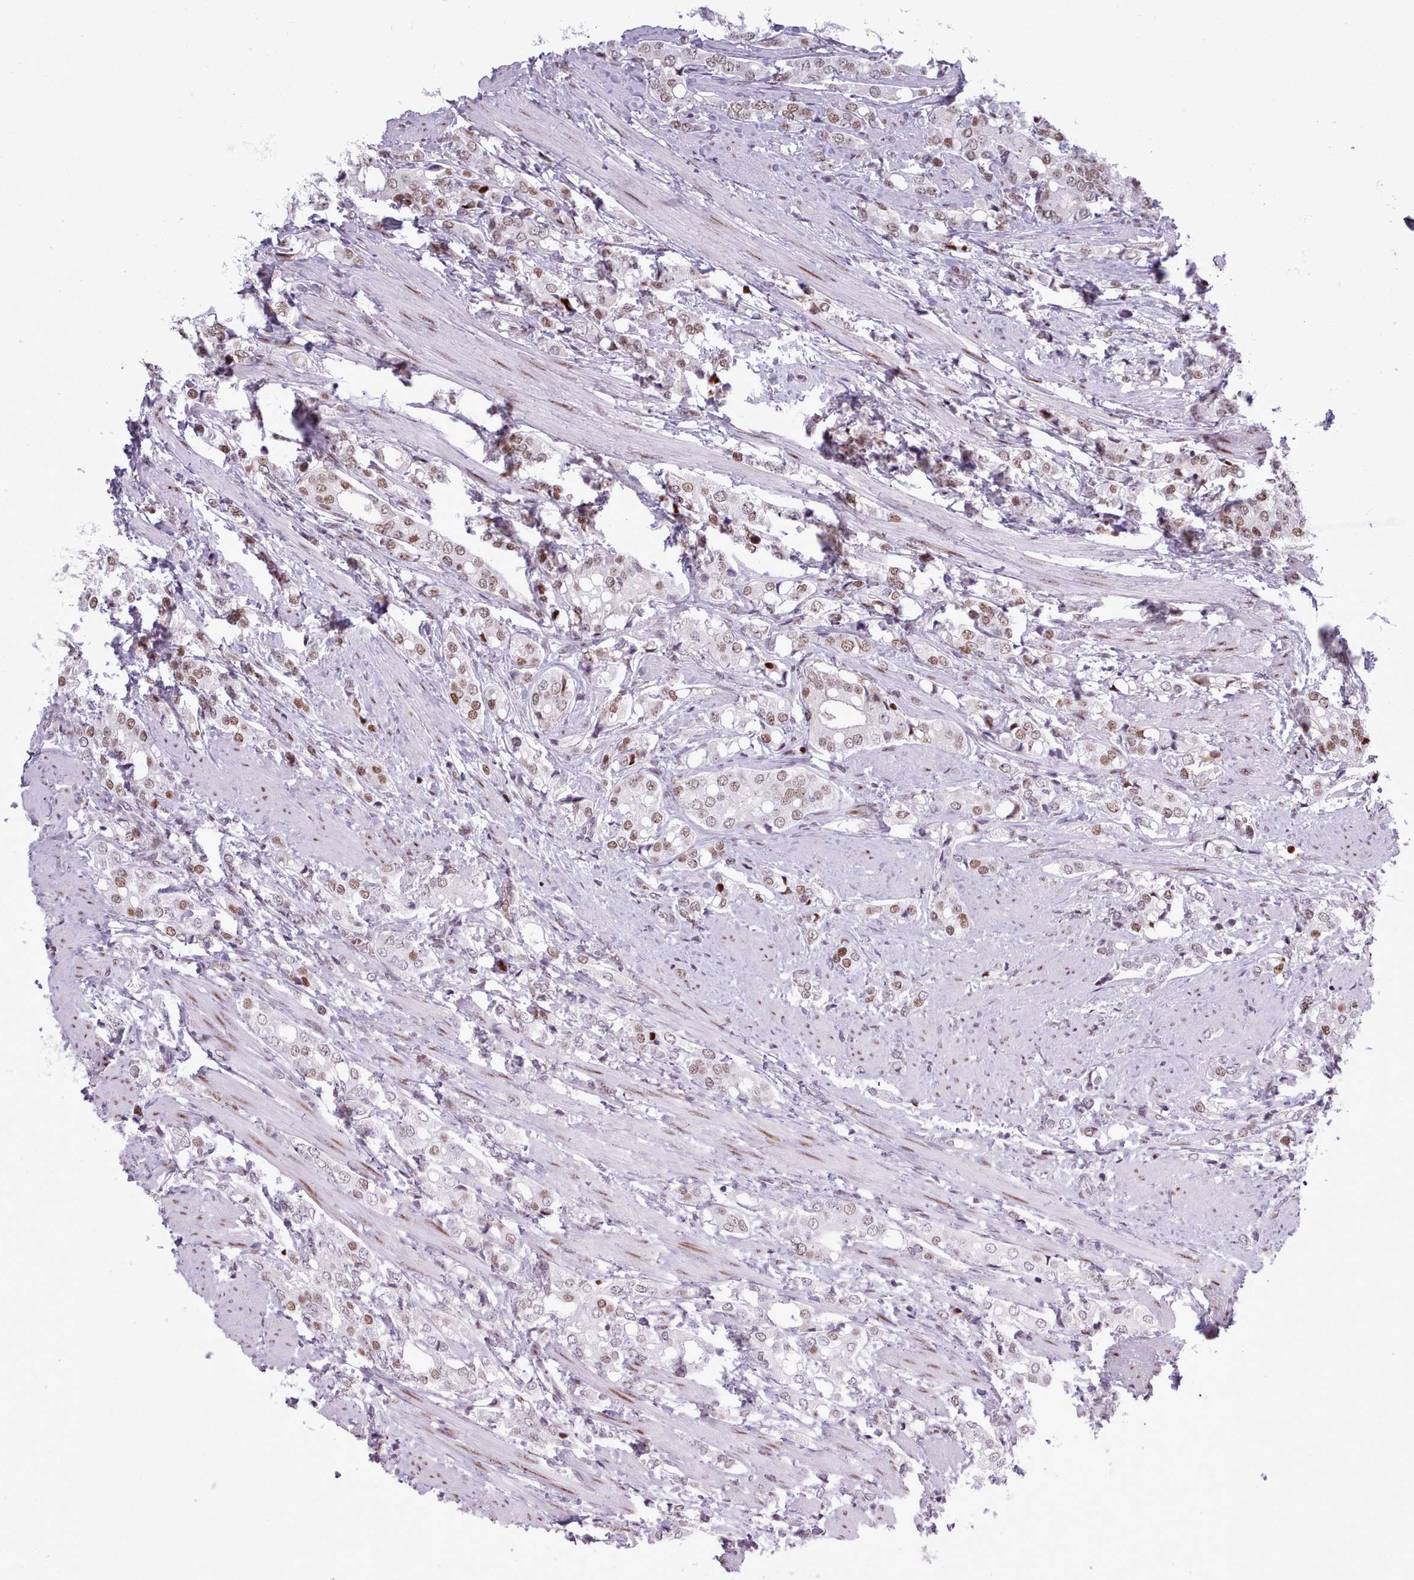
{"staining": {"intensity": "moderate", "quantity": "25%-75%", "location": "nuclear"}, "tissue": "prostate cancer", "cell_type": "Tumor cells", "image_type": "cancer", "snomed": [{"axis": "morphology", "description": "Adenocarcinoma, High grade"}, {"axis": "topography", "description": "Prostate"}], "caption": "IHC staining of prostate cancer, which exhibits medium levels of moderate nuclear expression in approximately 25%-75% of tumor cells indicating moderate nuclear protein positivity. The staining was performed using DAB (brown) for protein detection and nuclei were counterstained in hematoxylin (blue).", "gene": "SRSF4", "patient": {"sex": "male", "age": 71}}